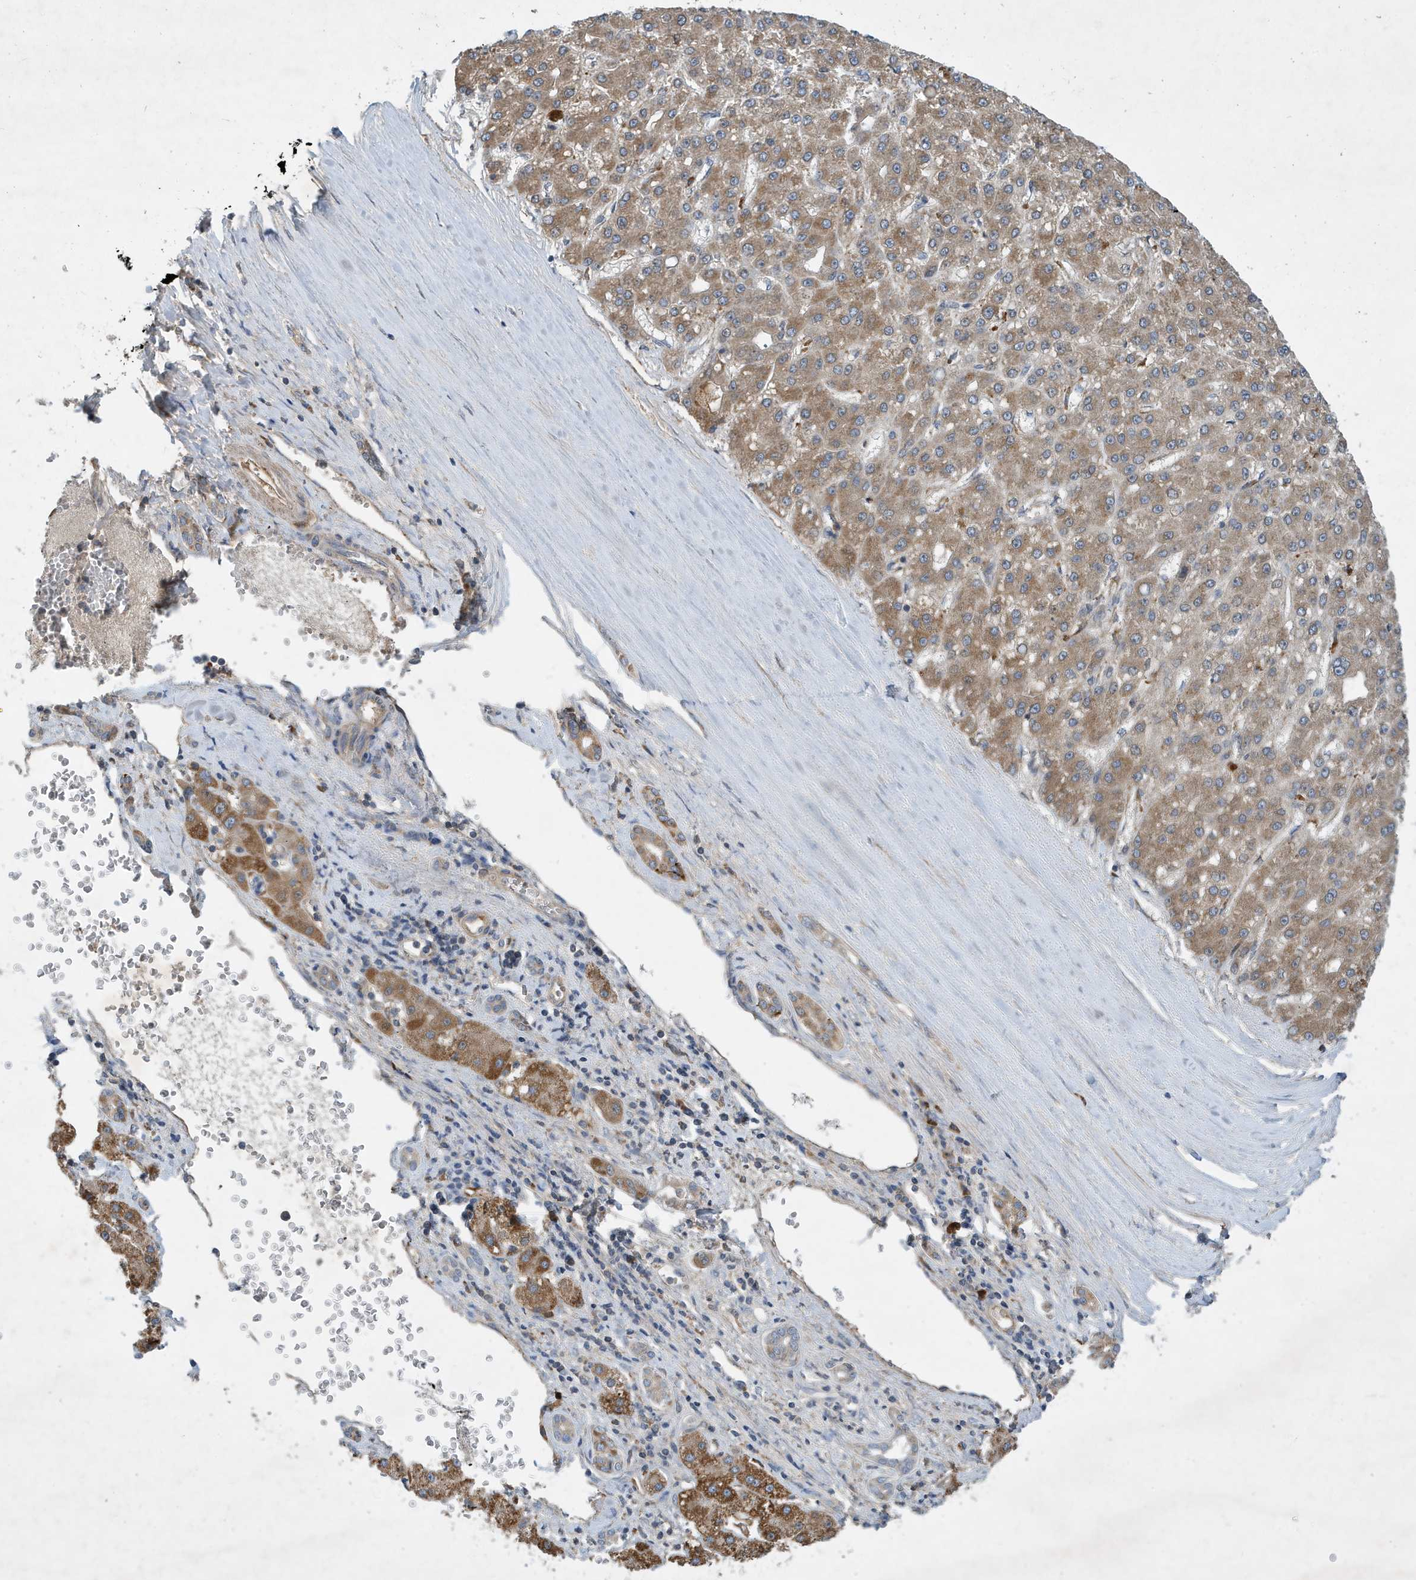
{"staining": {"intensity": "moderate", "quantity": ">75%", "location": "cytoplasmic/membranous"}, "tissue": "liver cancer", "cell_type": "Tumor cells", "image_type": "cancer", "snomed": [{"axis": "morphology", "description": "Carcinoma, Hepatocellular, NOS"}, {"axis": "topography", "description": "Liver"}], "caption": "The photomicrograph displays a brown stain indicating the presence of a protein in the cytoplasmic/membranous of tumor cells in liver cancer.", "gene": "STK19", "patient": {"sex": "male", "age": 67}}